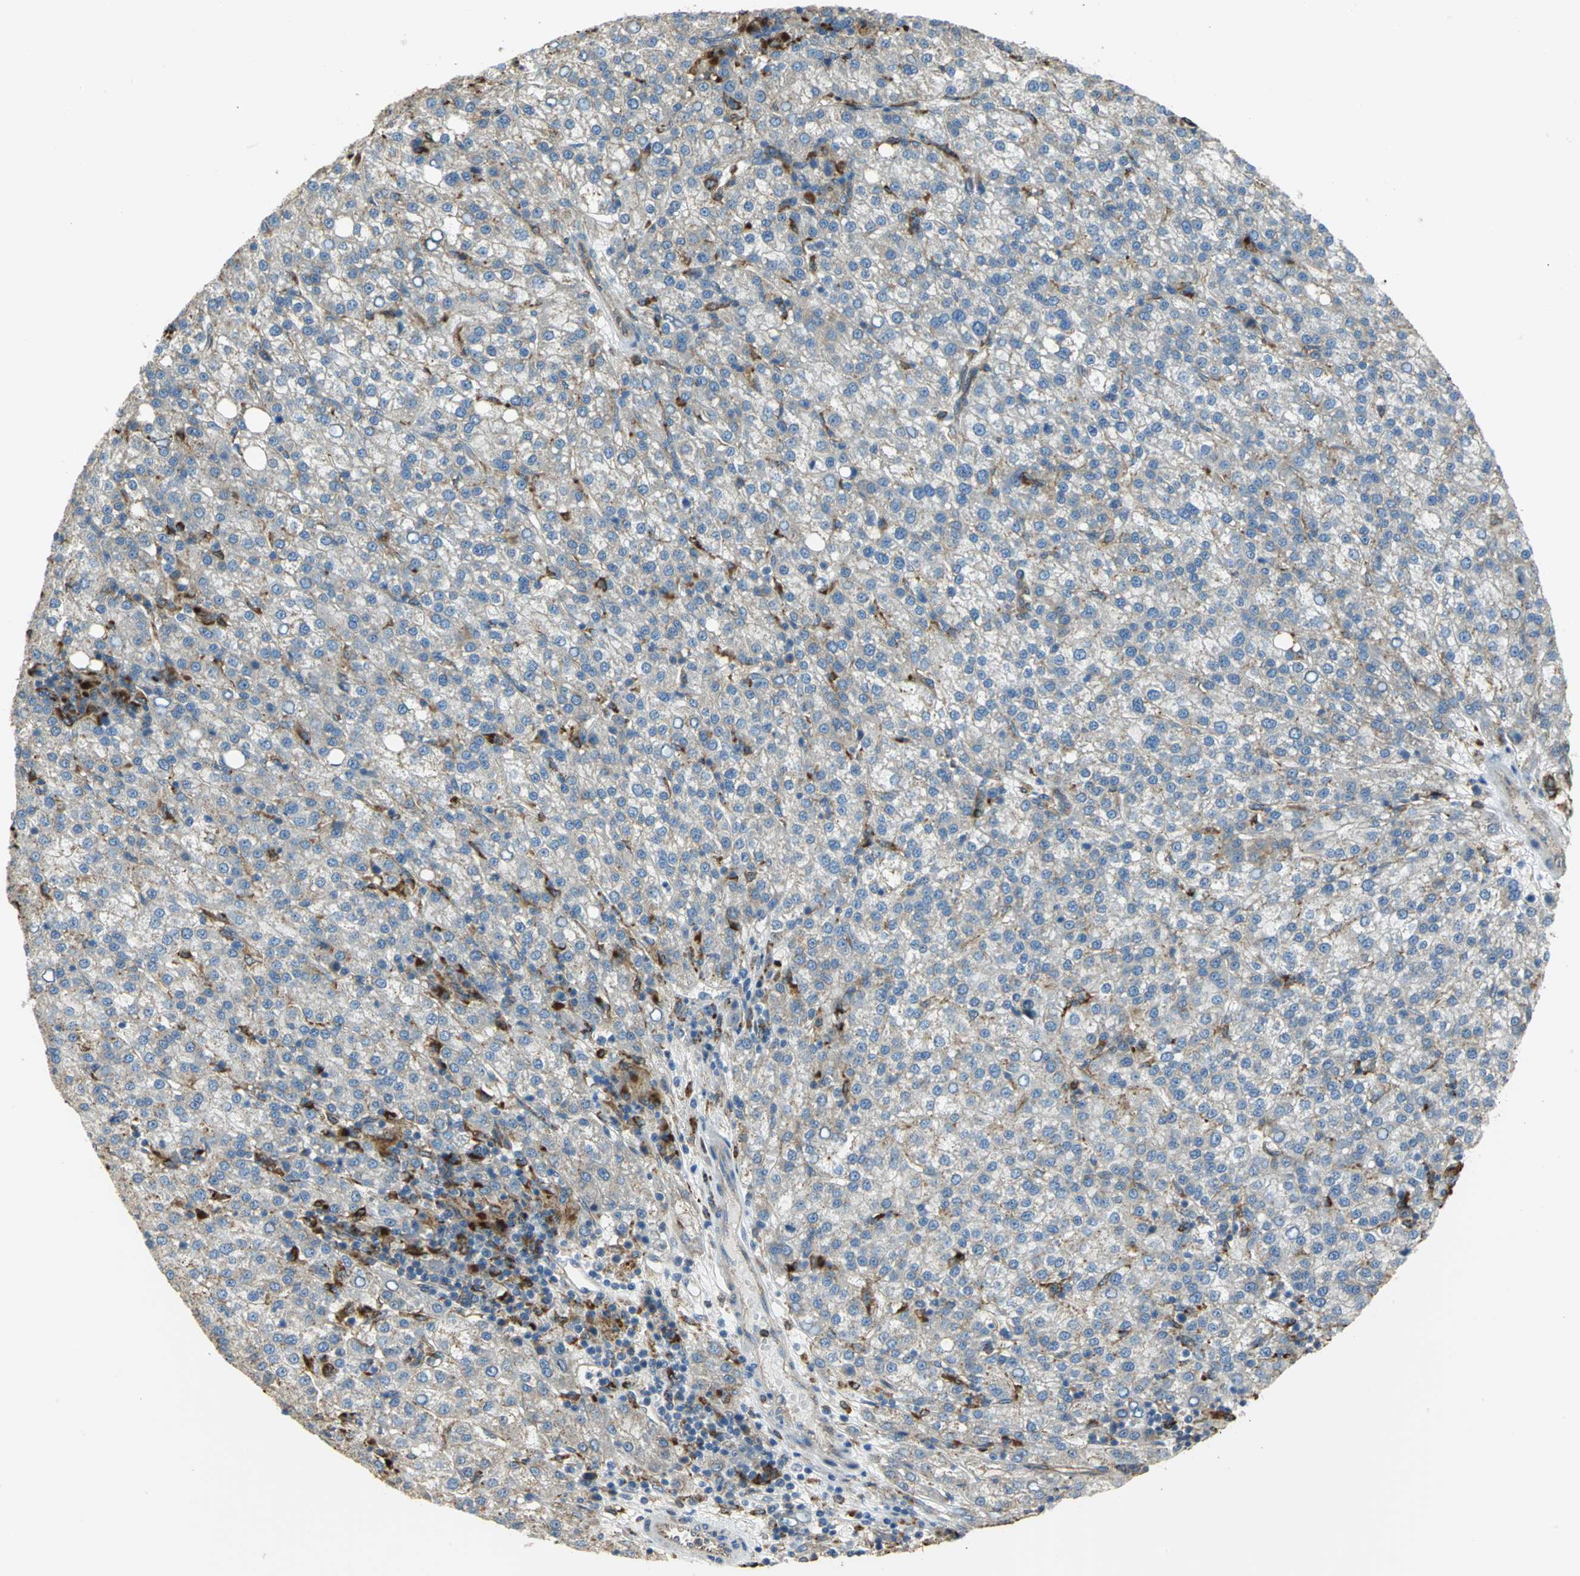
{"staining": {"intensity": "negative", "quantity": "none", "location": "none"}, "tissue": "liver cancer", "cell_type": "Tumor cells", "image_type": "cancer", "snomed": [{"axis": "morphology", "description": "Carcinoma, Hepatocellular, NOS"}, {"axis": "topography", "description": "Liver"}], "caption": "This is an immunohistochemistry image of human liver cancer. There is no positivity in tumor cells.", "gene": "DIAPH2", "patient": {"sex": "female", "age": 58}}